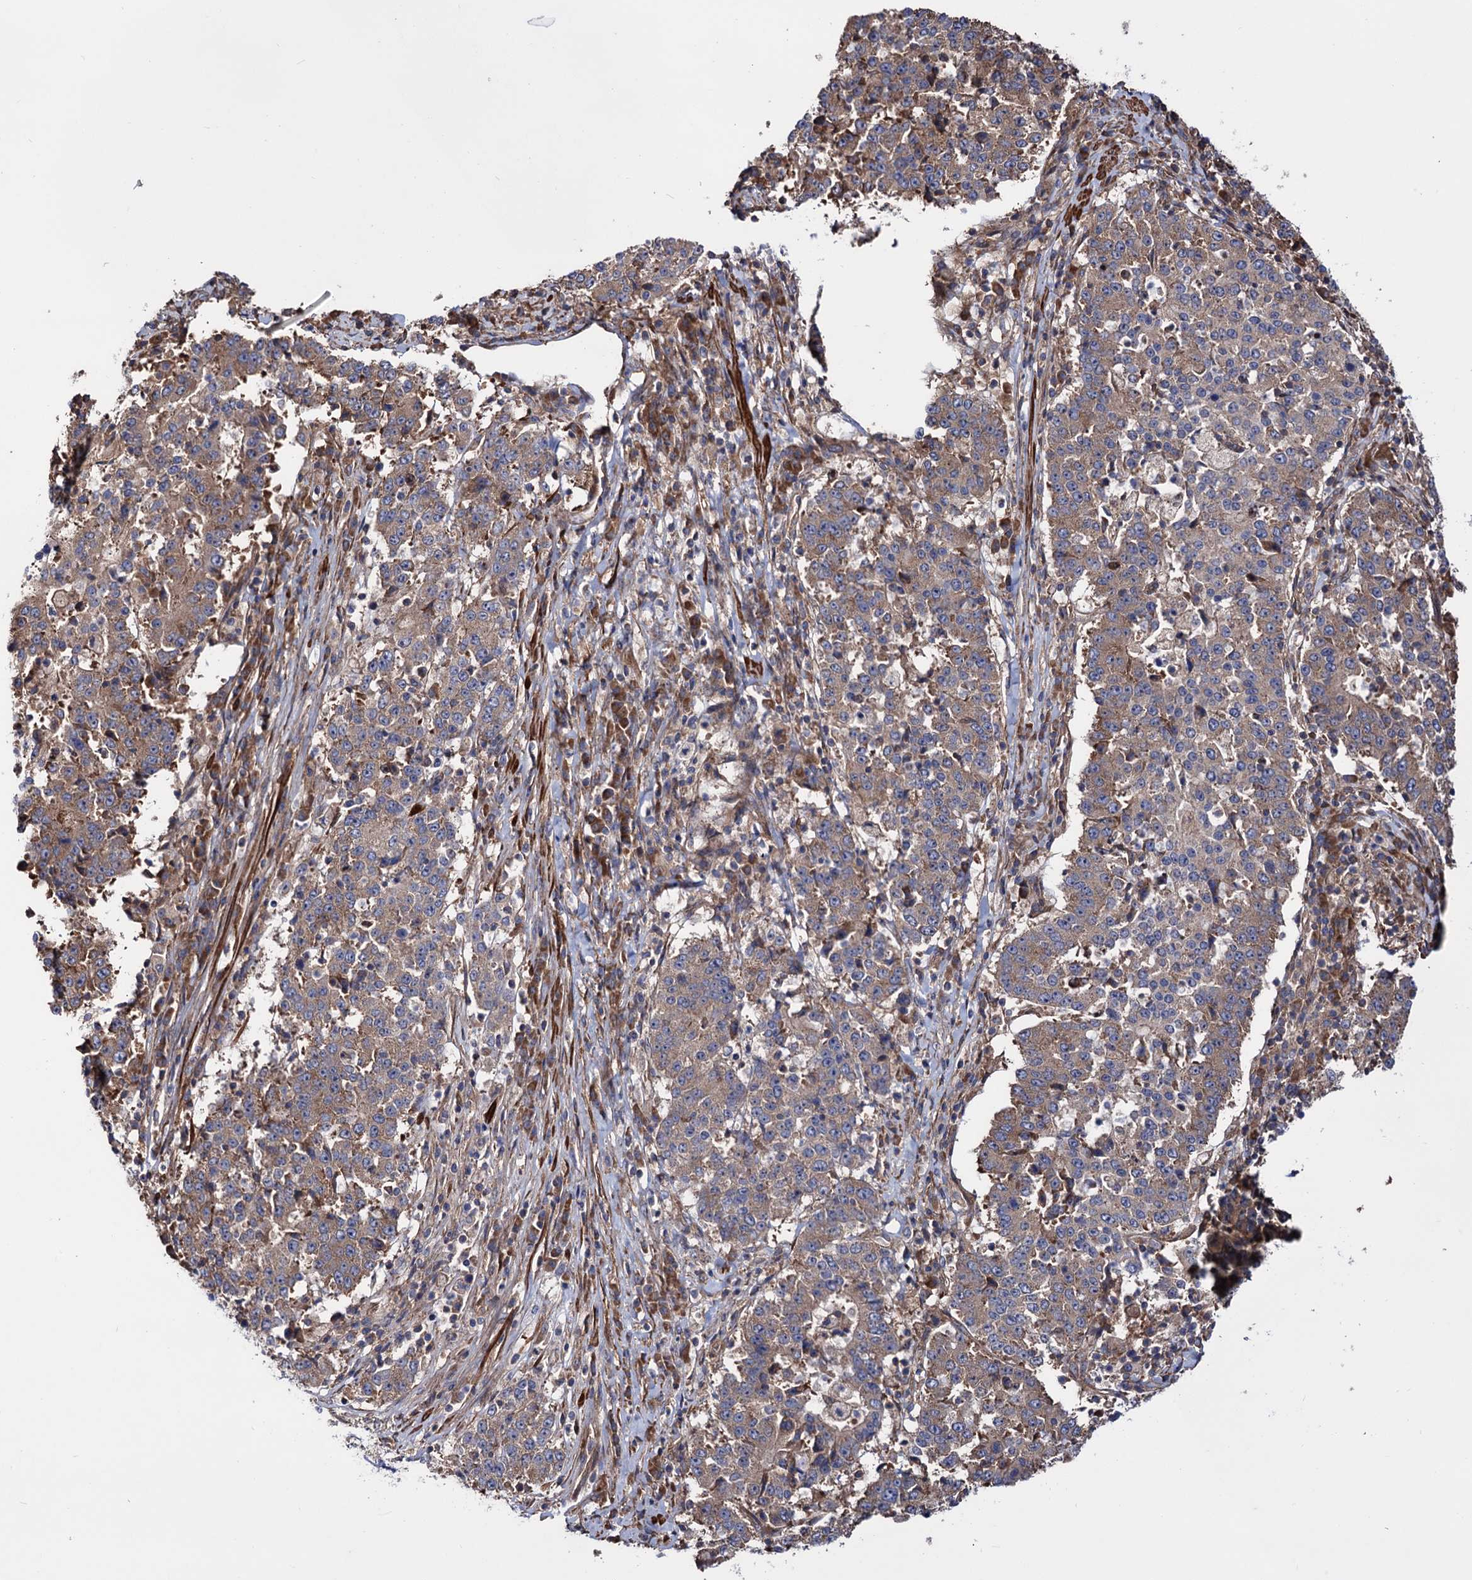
{"staining": {"intensity": "weak", "quantity": "25%-75%", "location": "cytoplasmic/membranous"}, "tissue": "stomach cancer", "cell_type": "Tumor cells", "image_type": "cancer", "snomed": [{"axis": "morphology", "description": "Adenocarcinoma, NOS"}, {"axis": "topography", "description": "Stomach"}], "caption": "Stomach adenocarcinoma stained with a brown dye shows weak cytoplasmic/membranous positive staining in about 25%-75% of tumor cells.", "gene": "FERMT2", "patient": {"sex": "male", "age": 59}}